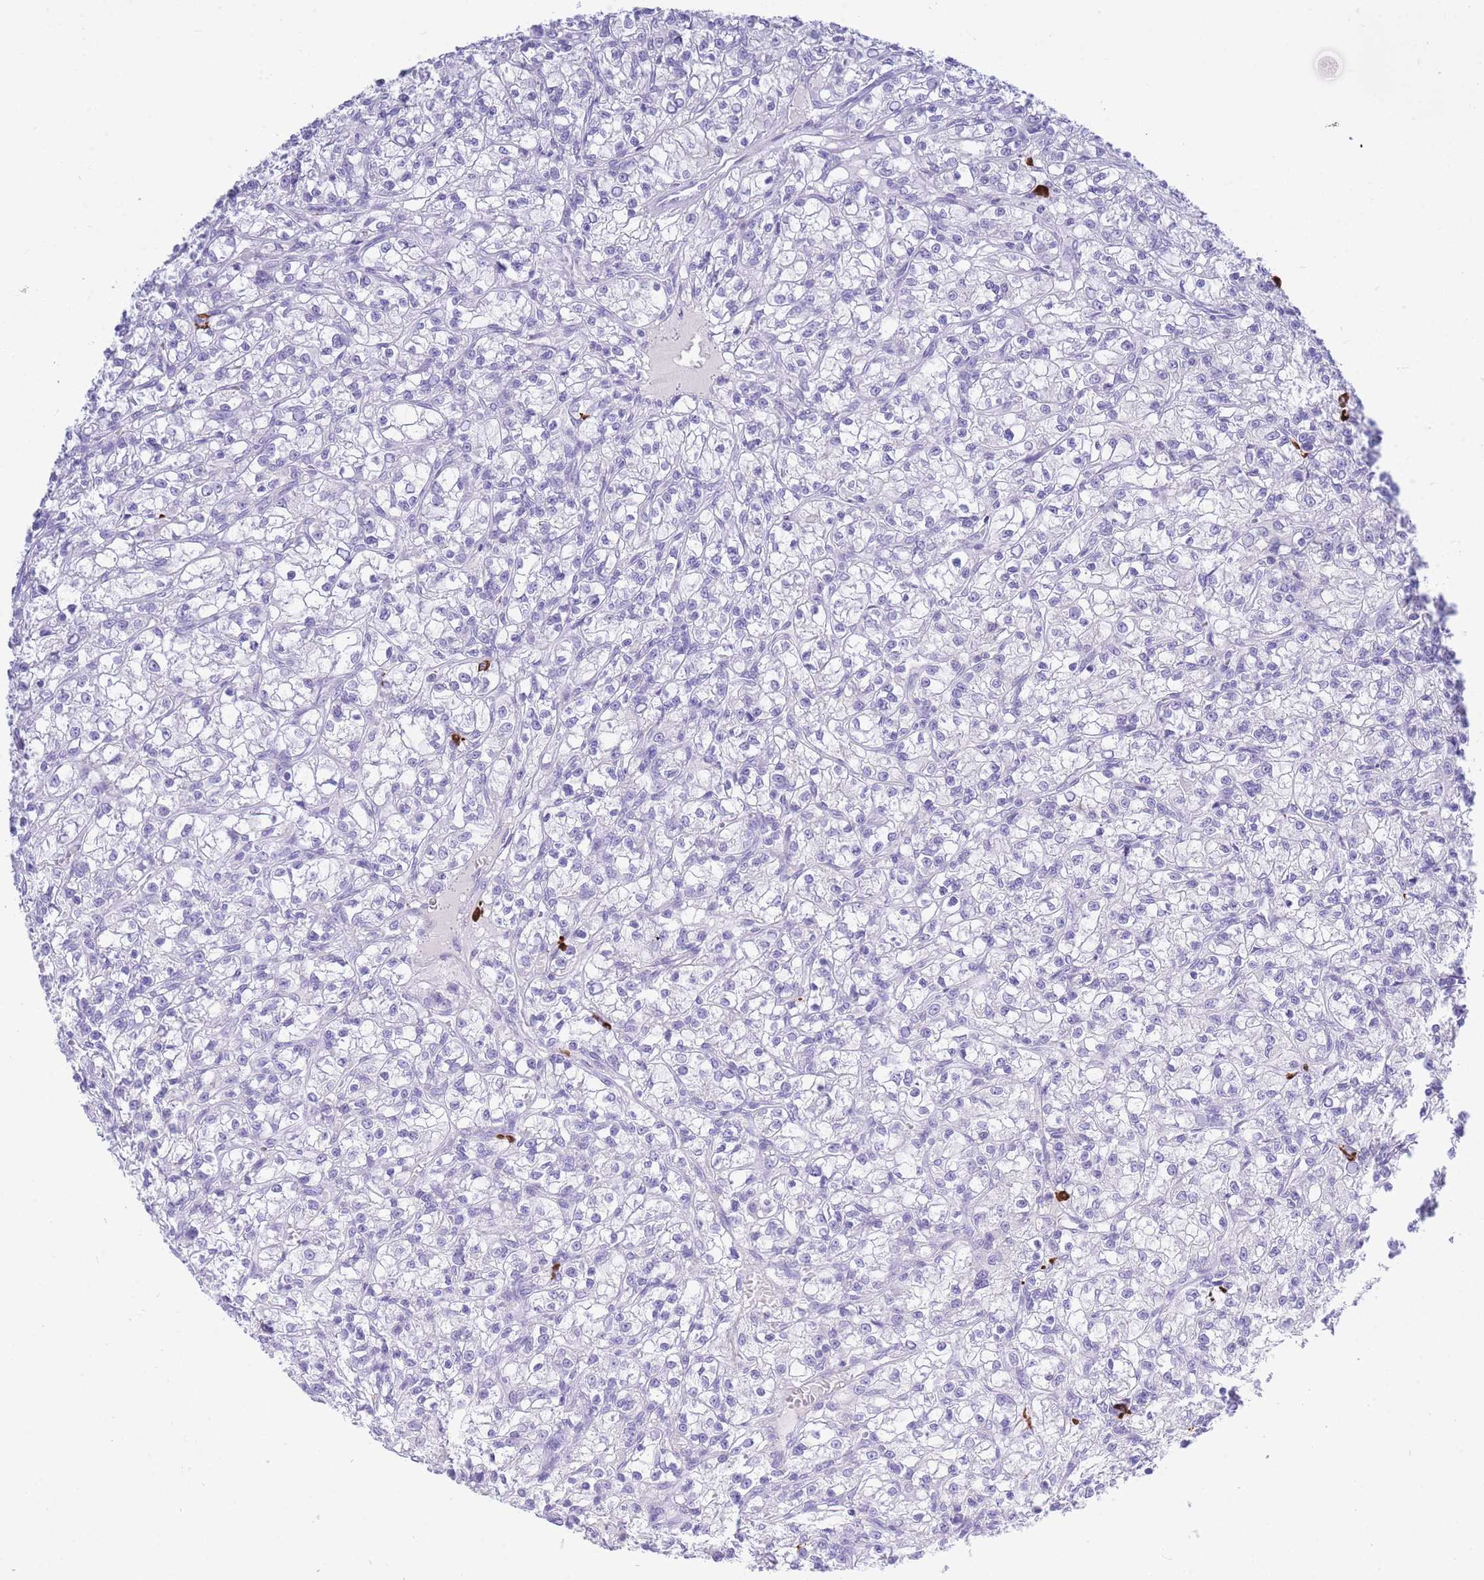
{"staining": {"intensity": "negative", "quantity": "none", "location": "none"}, "tissue": "renal cancer", "cell_type": "Tumor cells", "image_type": "cancer", "snomed": [{"axis": "morphology", "description": "Adenocarcinoma, NOS"}, {"axis": "topography", "description": "Kidney"}], "caption": "This is an immunohistochemistry (IHC) image of renal cancer. There is no expression in tumor cells.", "gene": "ZFP62", "patient": {"sex": "female", "age": 59}}